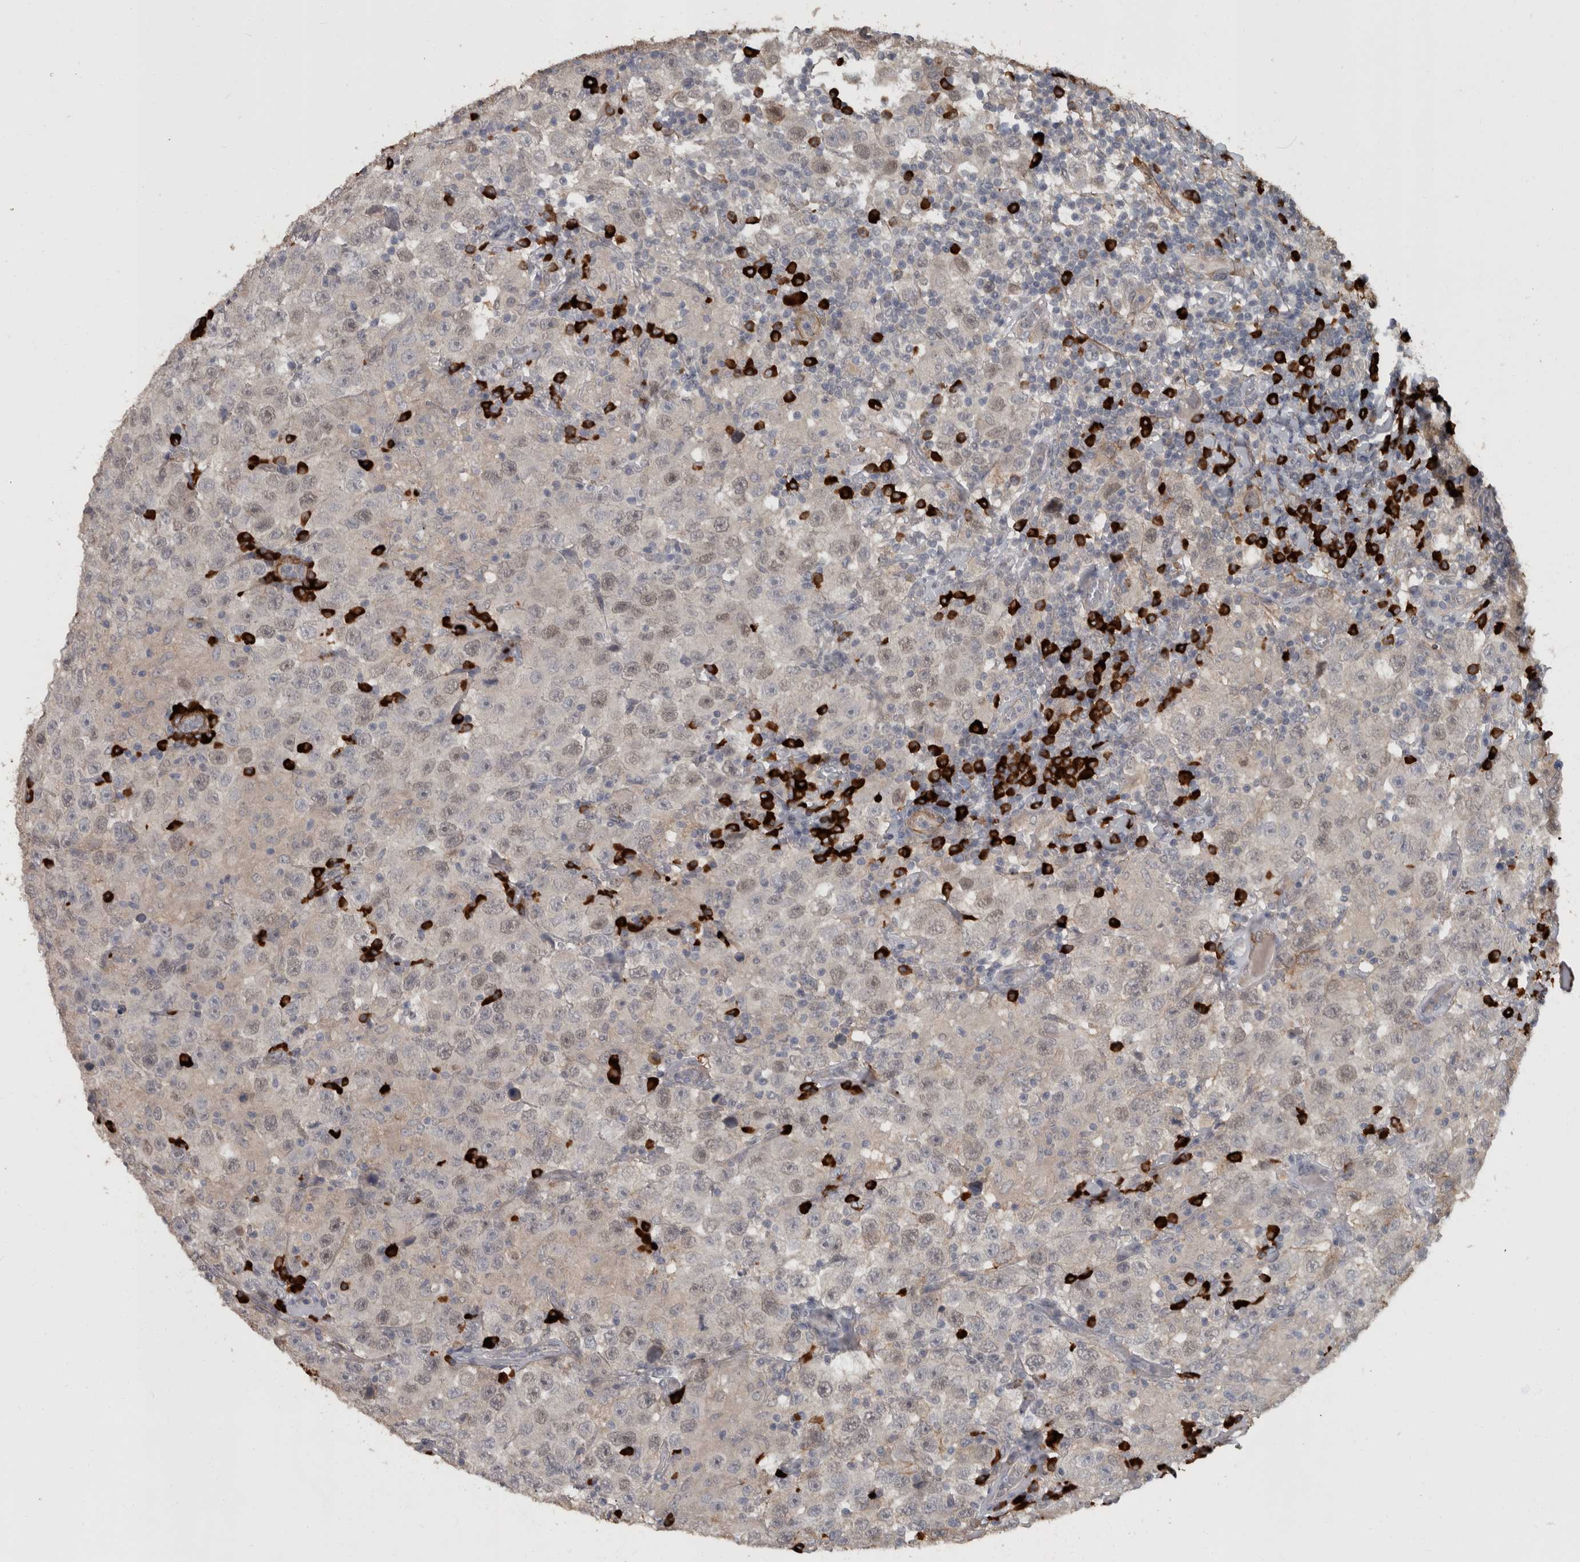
{"staining": {"intensity": "weak", "quantity": "25%-75%", "location": "nuclear"}, "tissue": "testis cancer", "cell_type": "Tumor cells", "image_type": "cancer", "snomed": [{"axis": "morphology", "description": "Seminoma, NOS"}, {"axis": "topography", "description": "Testis"}], "caption": "Immunohistochemistry (DAB (3,3'-diaminobenzidine)) staining of human testis cancer reveals weak nuclear protein staining in approximately 25%-75% of tumor cells.", "gene": "MASTL", "patient": {"sex": "male", "age": 41}}